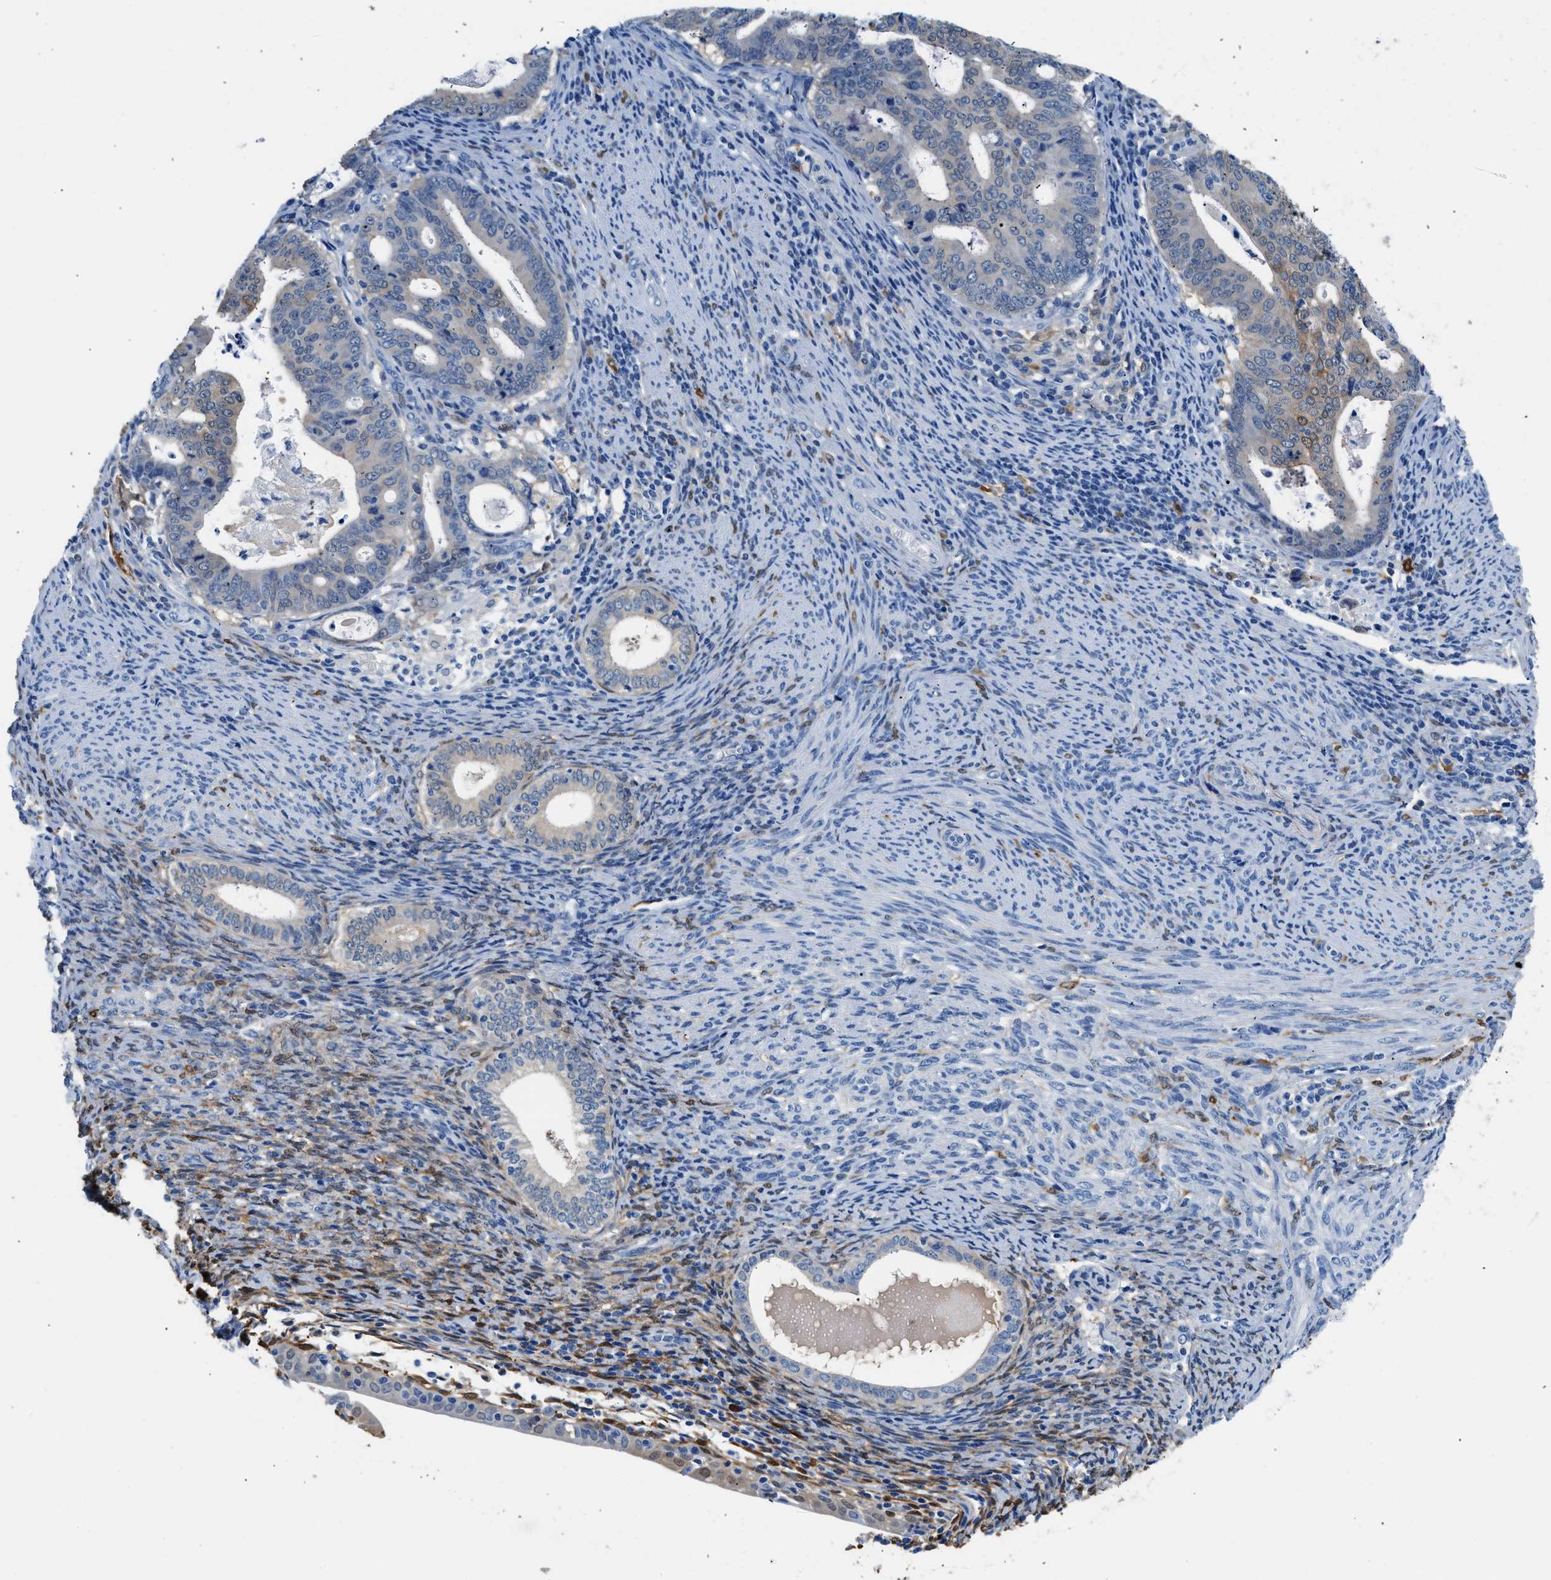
{"staining": {"intensity": "weak", "quantity": "<25%", "location": "cytoplasmic/membranous"}, "tissue": "endometrial cancer", "cell_type": "Tumor cells", "image_type": "cancer", "snomed": [{"axis": "morphology", "description": "Adenocarcinoma, NOS"}, {"axis": "topography", "description": "Uterus"}], "caption": "This is an immunohistochemistry (IHC) histopathology image of adenocarcinoma (endometrial). There is no staining in tumor cells.", "gene": "FADS6", "patient": {"sex": "female", "age": 83}}